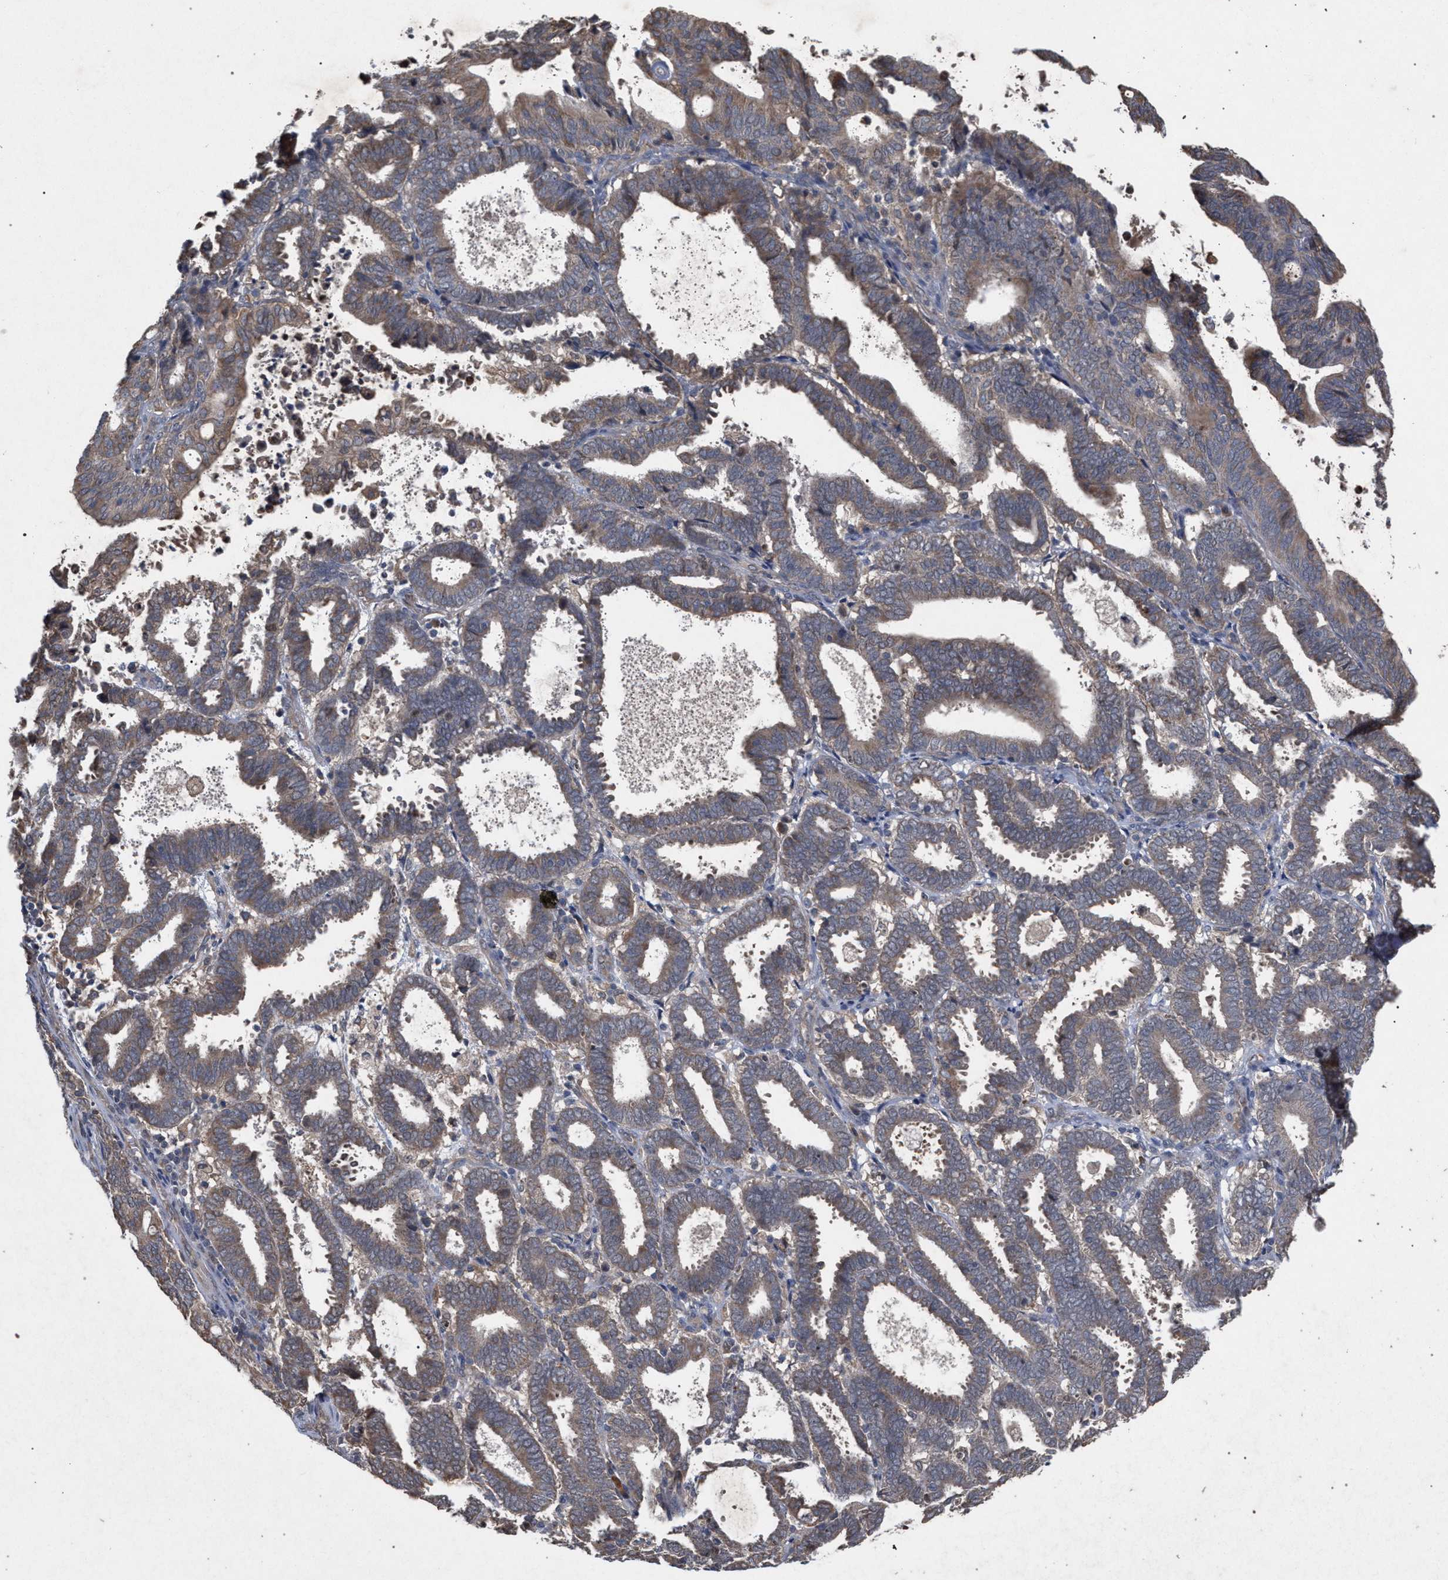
{"staining": {"intensity": "weak", "quantity": ">75%", "location": "cytoplasmic/membranous"}, "tissue": "endometrial cancer", "cell_type": "Tumor cells", "image_type": "cancer", "snomed": [{"axis": "morphology", "description": "Adenocarcinoma, NOS"}, {"axis": "topography", "description": "Uterus"}], "caption": "A high-resolution image shows immunohistochemistry staining of endometrial cancer (adenocarcinoma), which displays weak cytoplasmic/membranous positivity in about >75% of tumor cells.", "gene": "SLC4A4", "patient": {"sex": "female", "age": 83}}